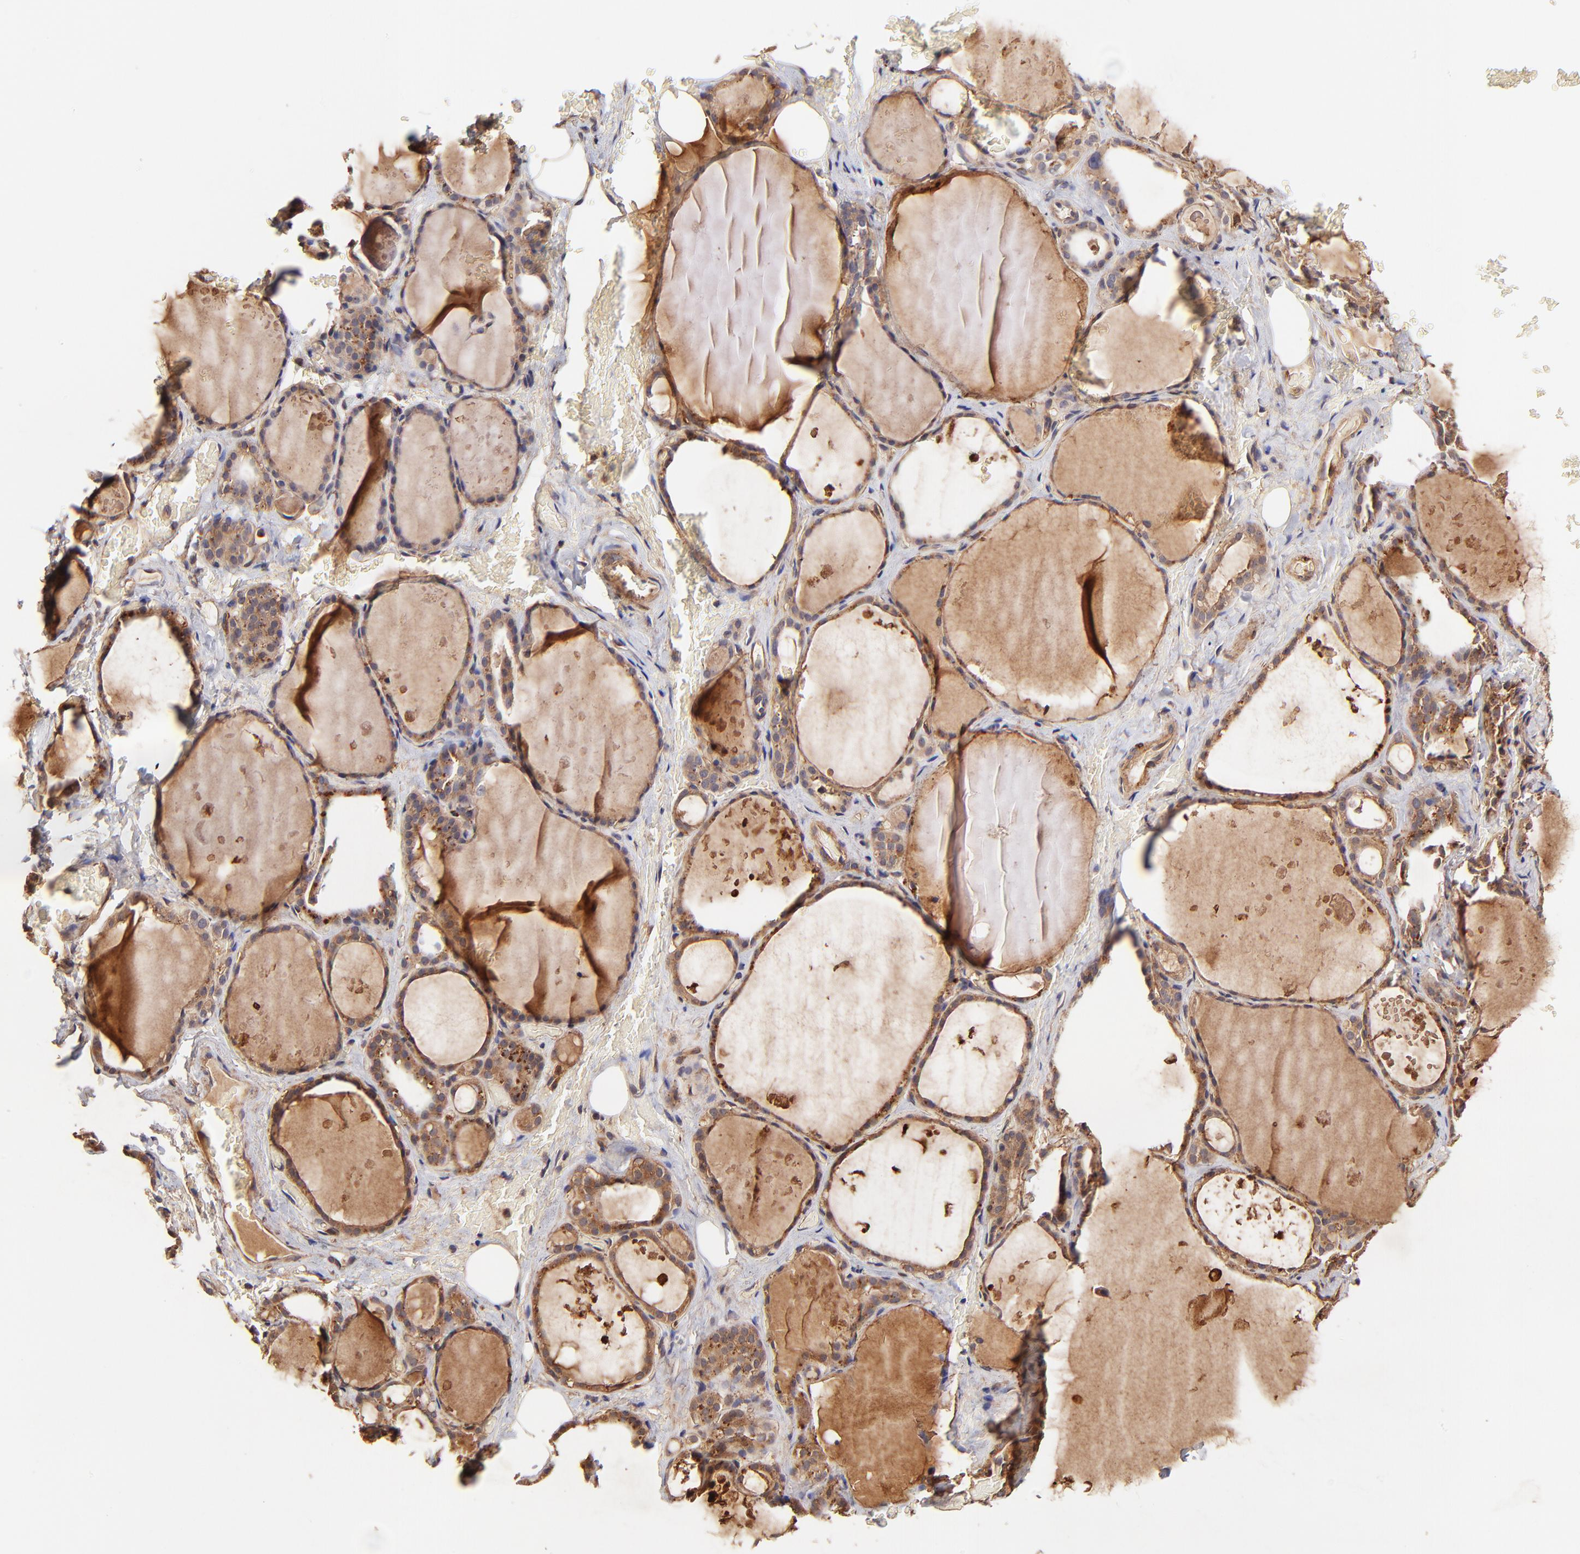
{"staining": {"intensity": "weak", "quantity": ">75%", "location": "cytoplasmic/membranous"}, "tissue": "thyroid gland", "cell_type": "Glandular cells", "image_type": "normal", "snomed": [{"axis": "morphology", "description": "Normal tissue, NOS"}, {"axis": "topography", "description": "Thyroid gland"}], "caption": "An immunohistochemistry photomicrograph of unremarkable tissue is shown. Protein staining in brown shows weak cytoplasmic/membranous positivity in thyroid gland within glandular cells.", "gene": "ITGB1", "patient": {"sex": "male", "age": 61}}